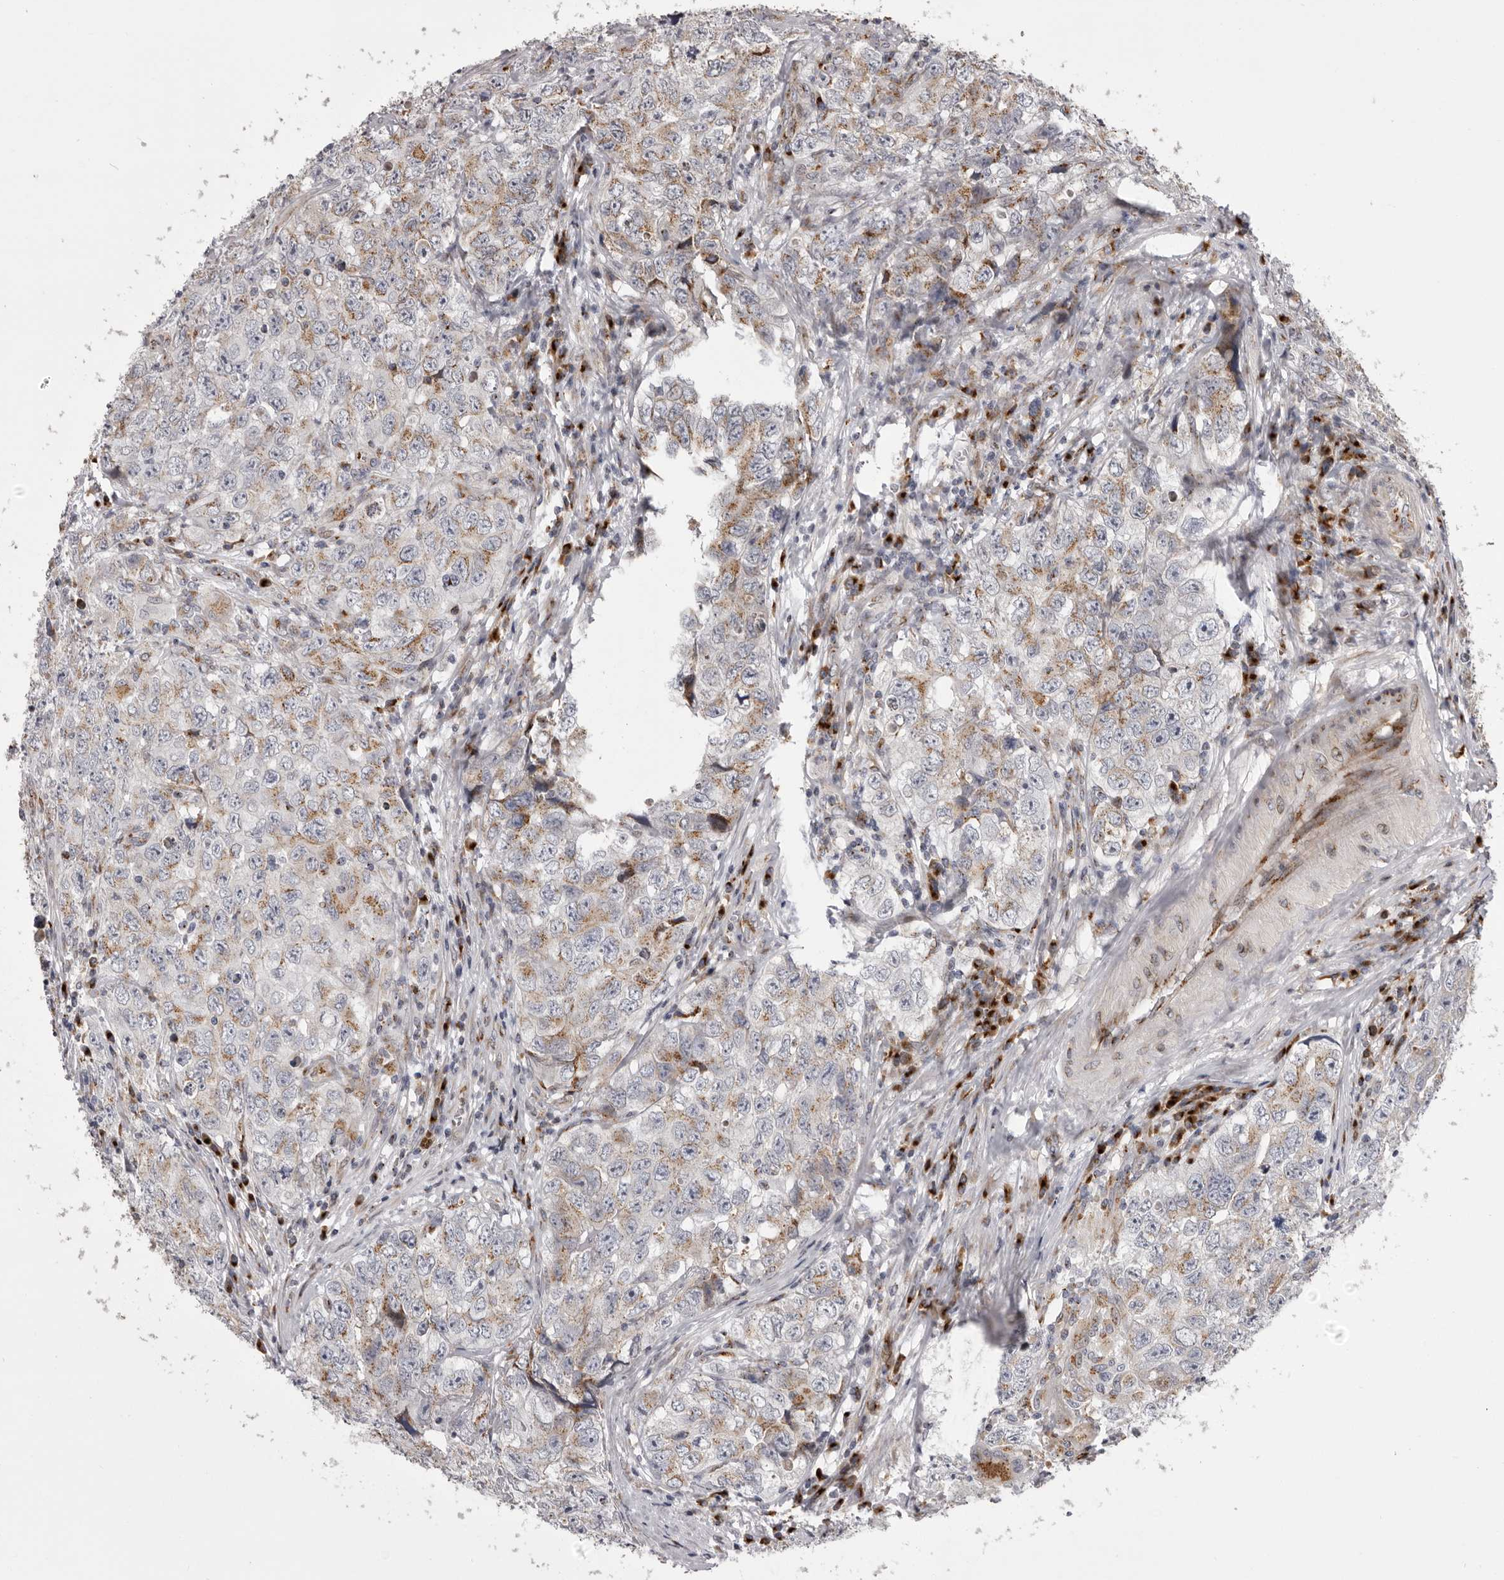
{"staining": {"intensity": "moderate", "quantity": "25%-75%", "location": "cytoplasmic/membranous"}, "tissue": "testis cancer", "cell_type": "Tumor cells", "image_type": "cancer", "snomed": [{"axis": "morphology", "description": "Seminoma, NOS"}, {"axis": "morphology", "description": "Carcinoma, Embryonal, NOS"}, {"axis": "topography", "description": "Testis"}], "caption": "Embryonal carcinoma (testis) stained with a protein marker shows moderate staining in tumor cells.", "gene": "WDR47", "patient": {"sex": "male", "age": 43}}